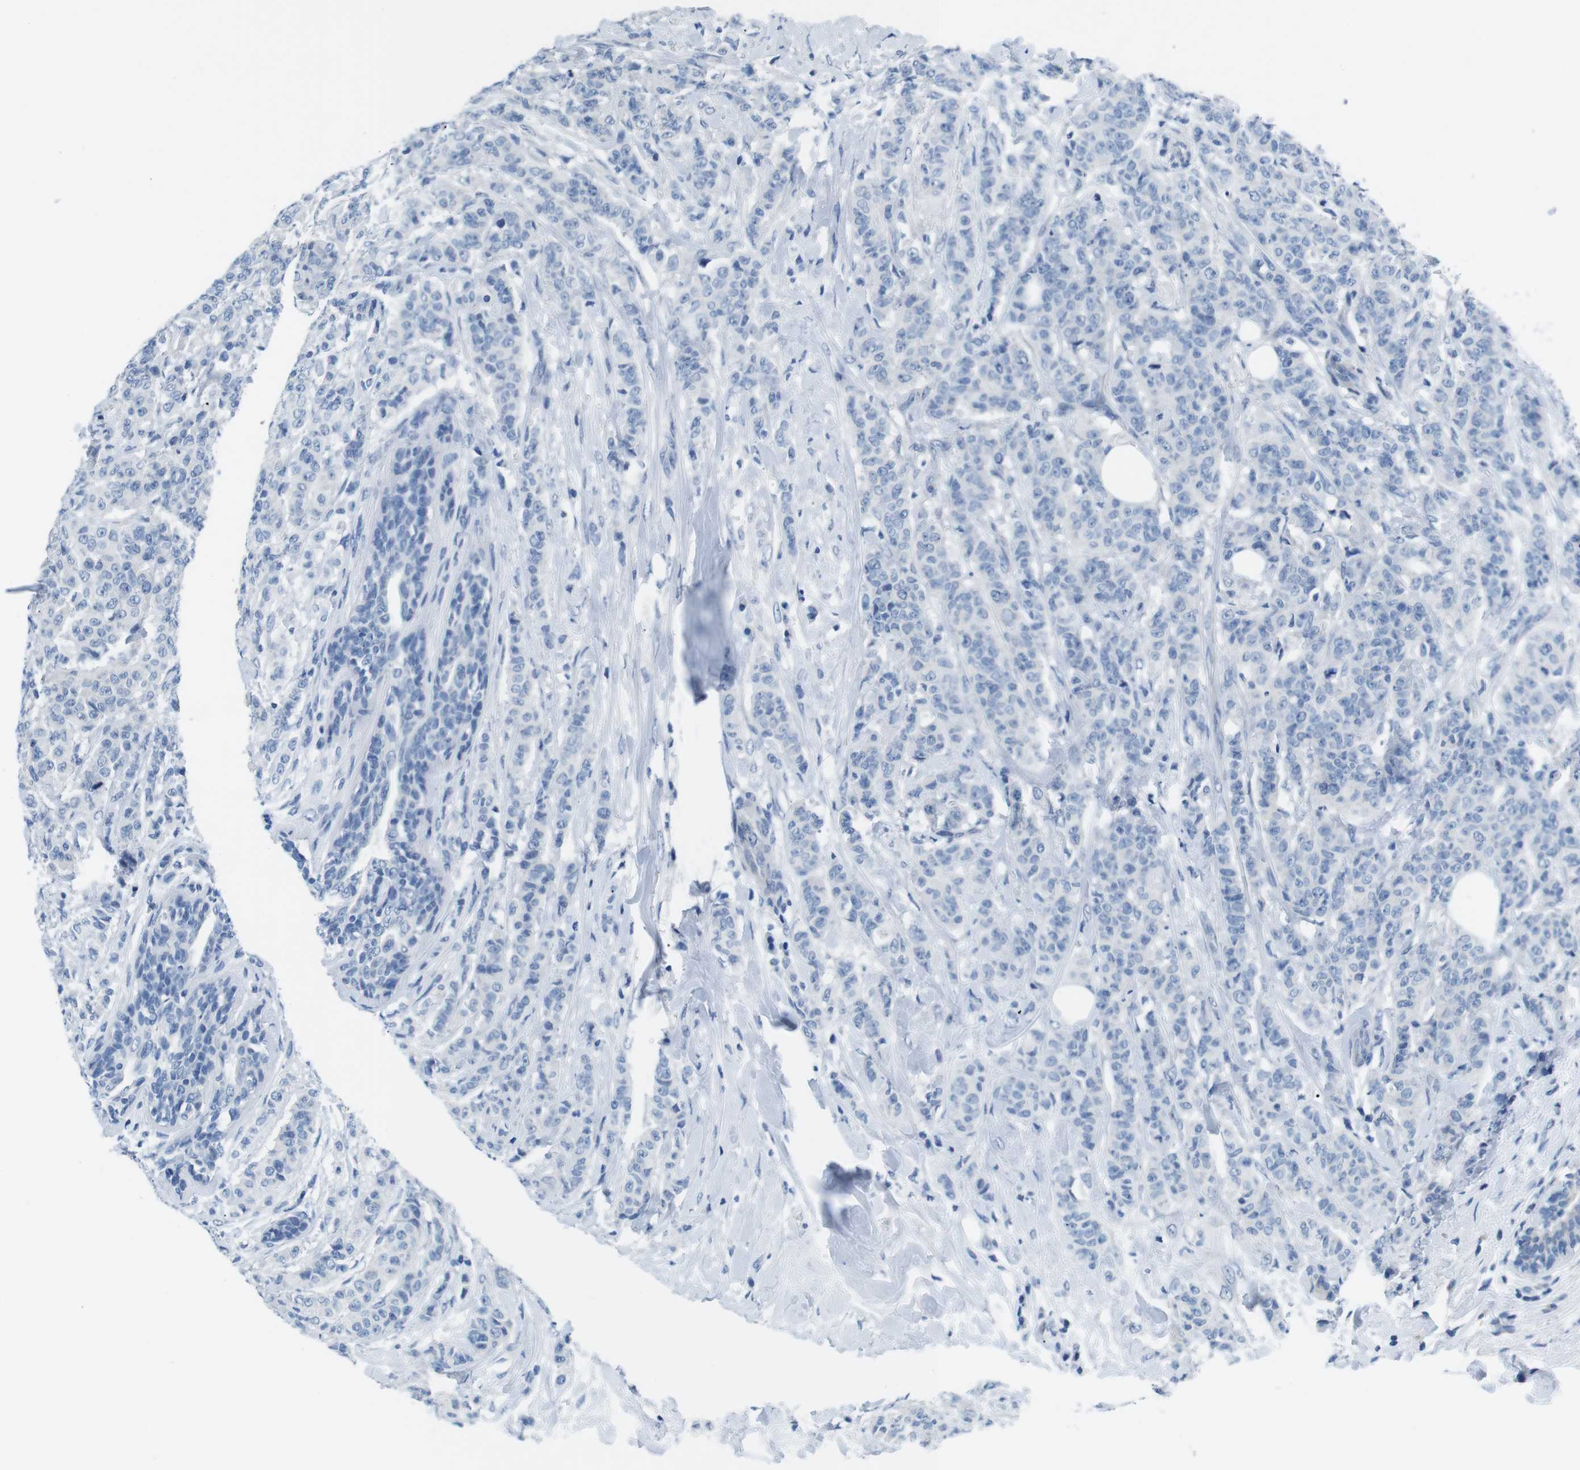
{"staining": {"intensity": "negative", "quantity": "none", "location": "none"}, "tissue": "breast cancer", "cell_type": "Tumor cells", "image_type": "cancer", "snomed": [{"axis": "morphology", "description": "Normal tissue, NOS"}, {"axis": "morphology", "description": "Duct carcinoma"}, {"axis": "topography", "description": "Breast"}], "caption": "Tumor cells are negative for brown protein staining in breast intraductal carcinoma.", "gene": "MUC2", "patient": {"sex": "female", "age": 40}}